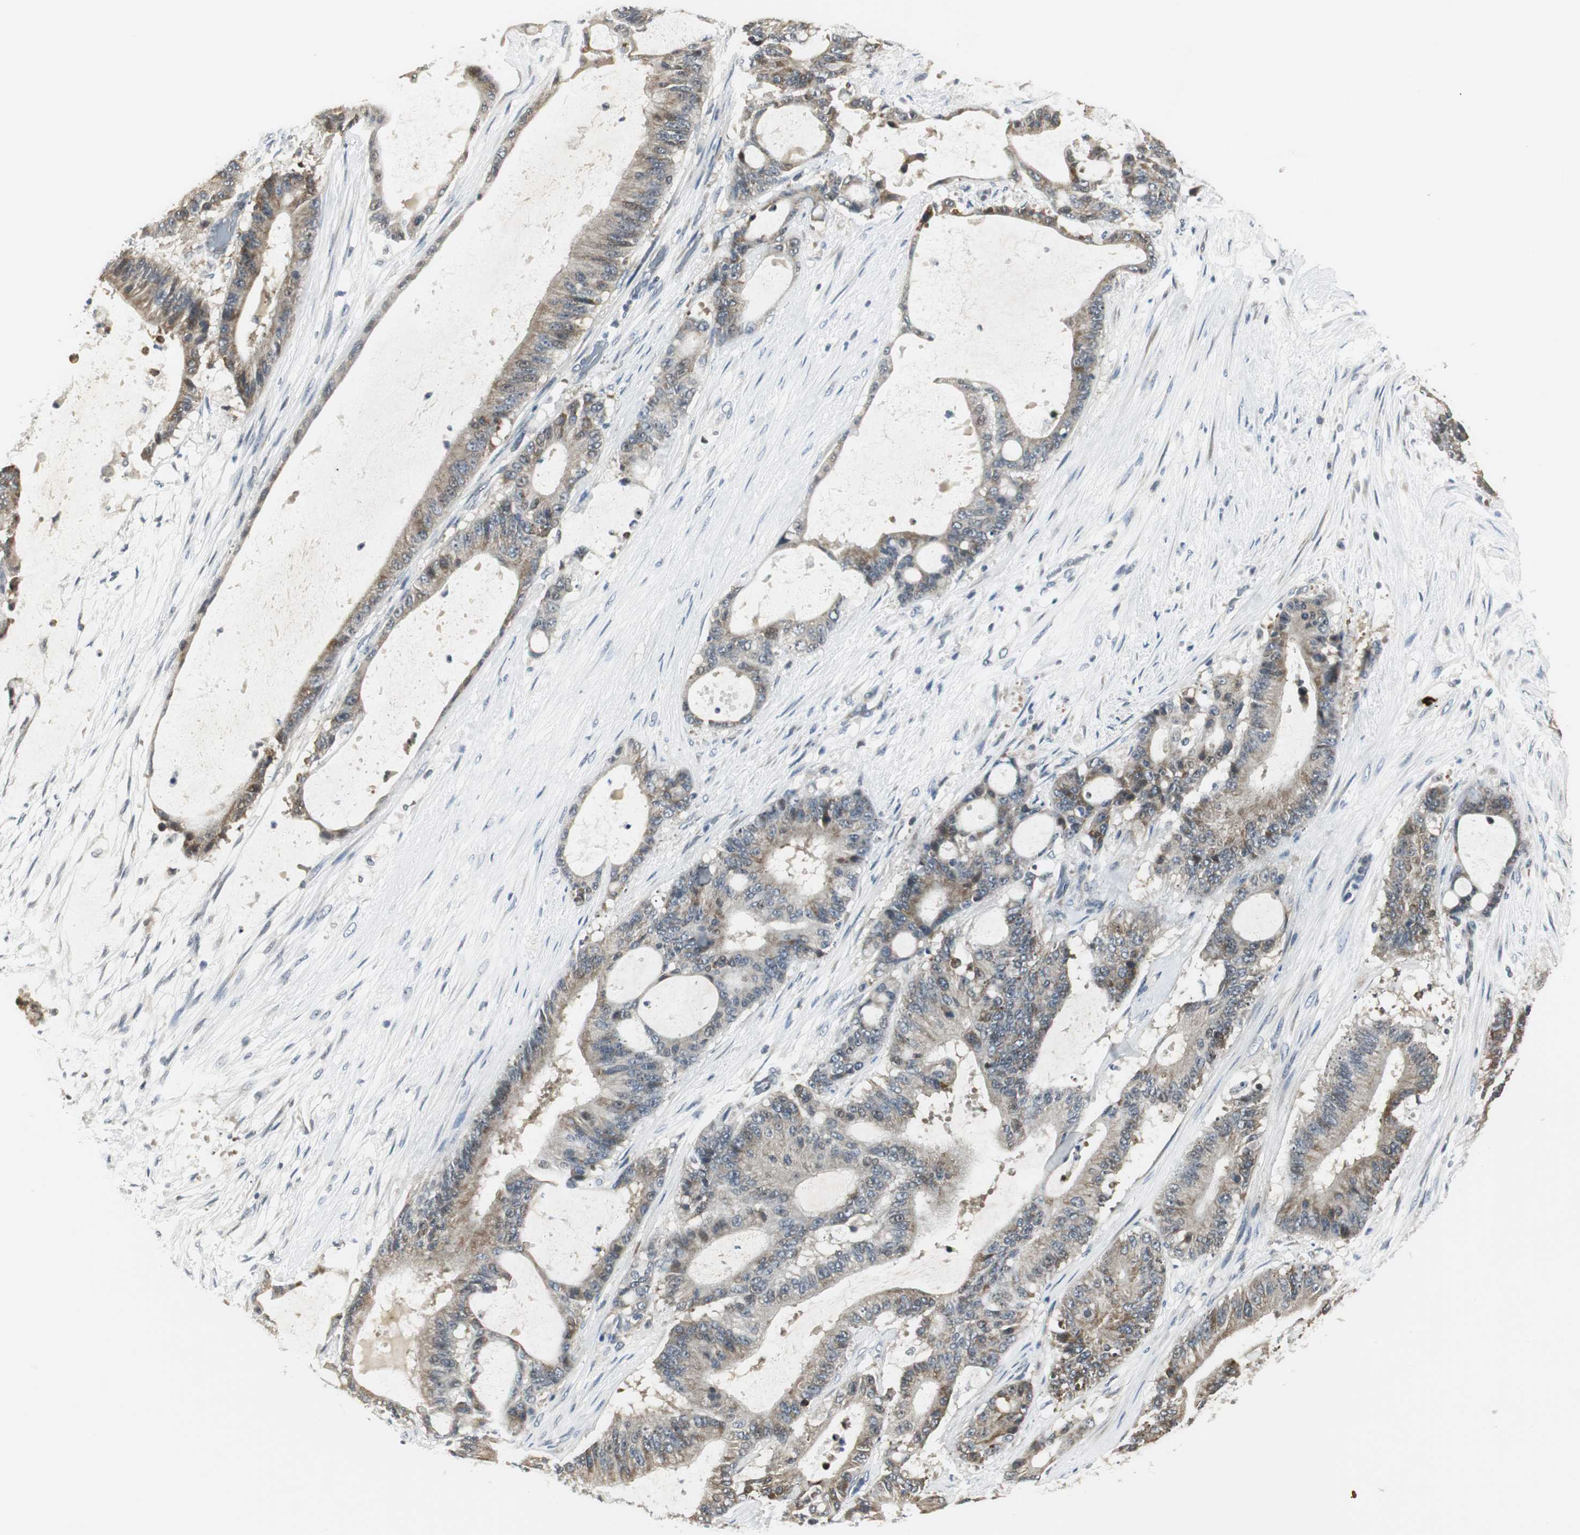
{"staining": {"intensity": "moderate", "quantity": ">75%", "location": "cytoplasmic/membranous"}, "tissue": "liver cancer", "cell_type": "Tumor cells", "image_type": "cancer", "snomed": [{"axis": "morphology", "description": "Cholangiocarcinoma"}, {"axis": "topography", "description": "Liver"}], "caption": "DAB immunohistochemical staining of human liver cholangiocarcinoma reveals moderate cytoplasmic/membranous protein positivity in about >75% of tumor cells.", "gene": "CCT5", "patient": {"sex": "female", "age": 73}}